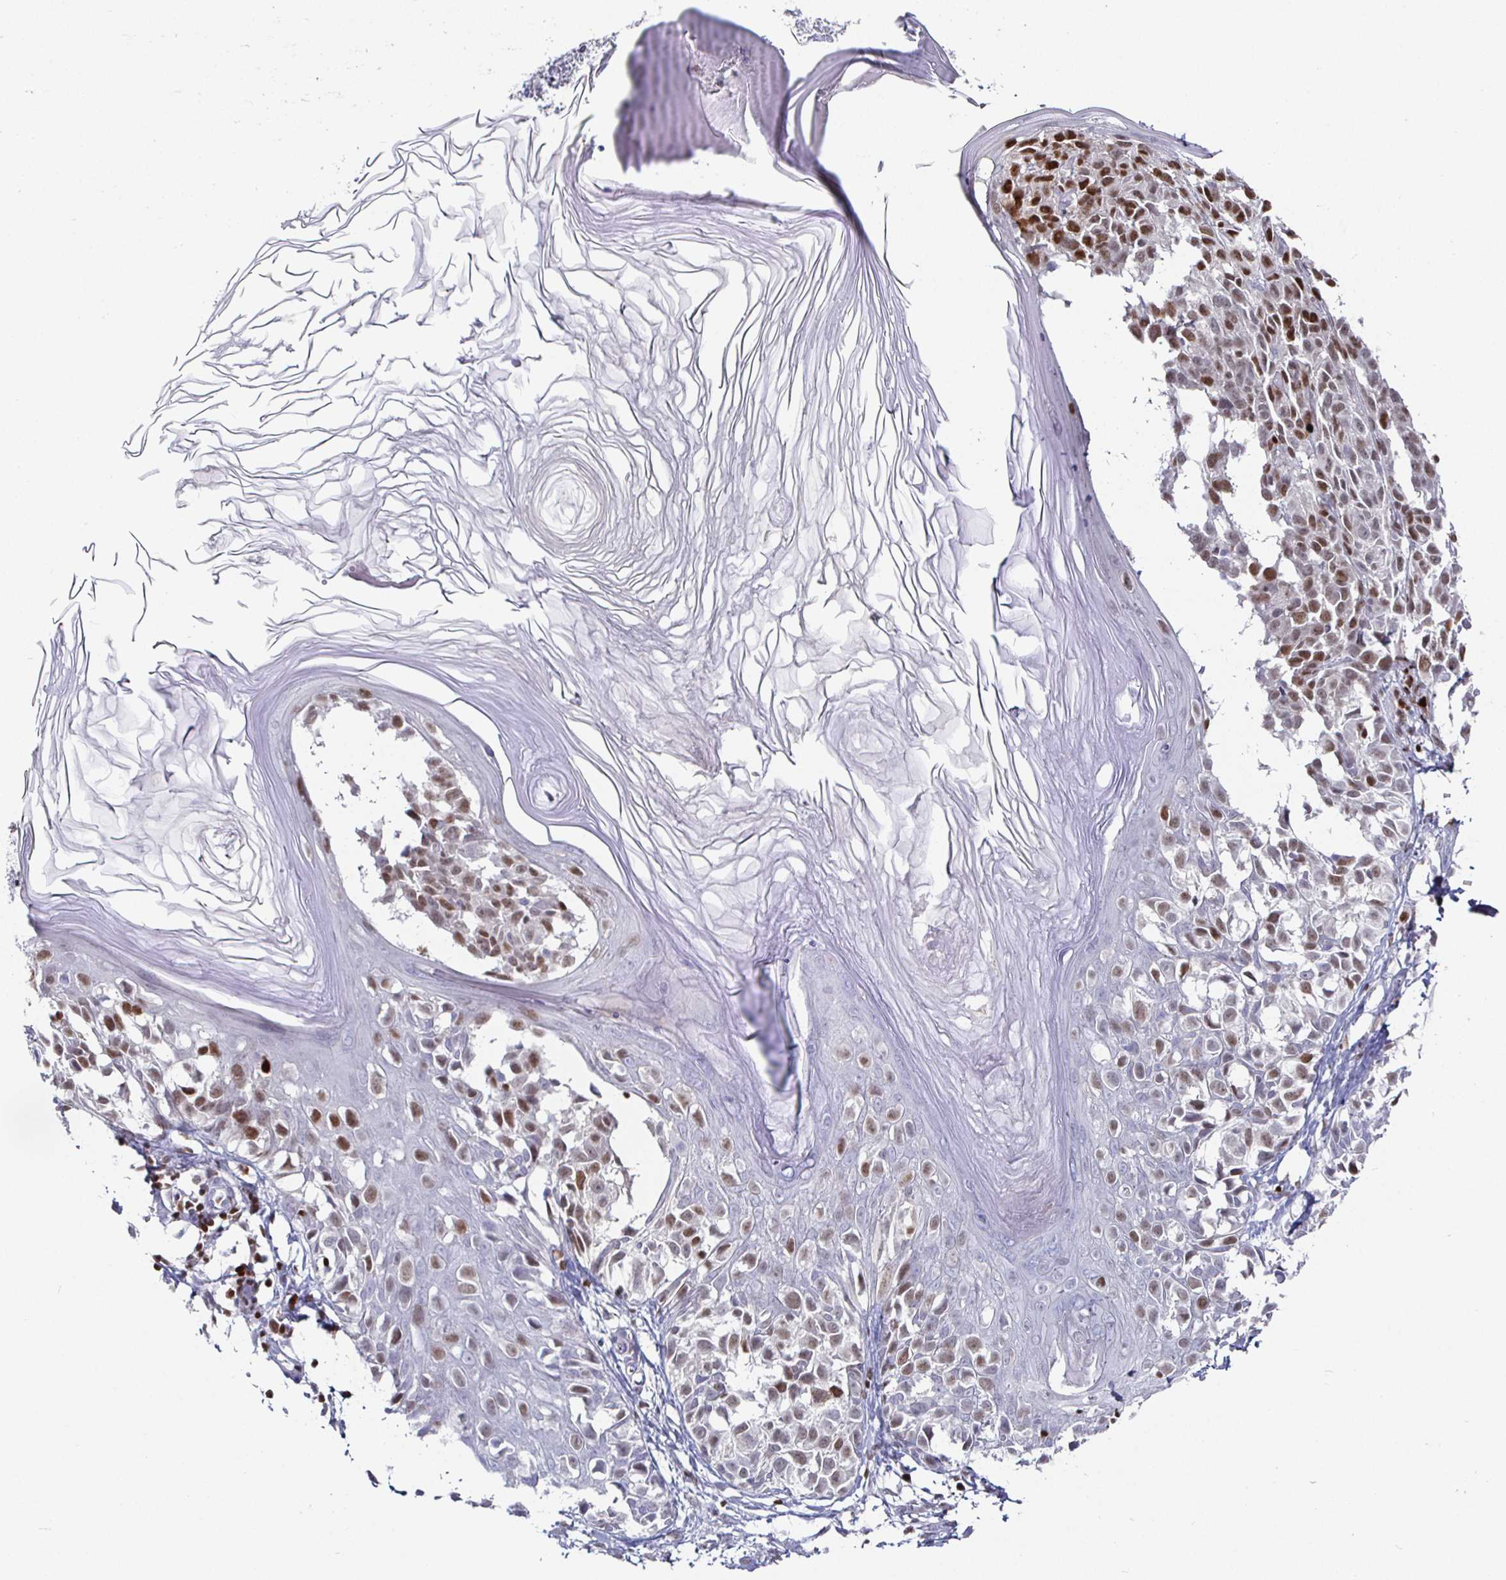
{"staining": {"intensity": "moderate", "quantity": "25%-75%", "location": "nuclear"}, "tissue": "melanoma", "cell_type": "Tumor cells", "image_type": "cancer", "snomed": [{"axis": "morphology", "description": "Malignant melanoma, NOS"}, {"axis": "topography", "description": "Skin"}], "caption": "Tumor cells show medium levels of moderate nuclear staining in approximately 25%-75% of cells in human melanoma.", "gene": "RUNX2", "patient": {"sex": "male", "age": 73}}